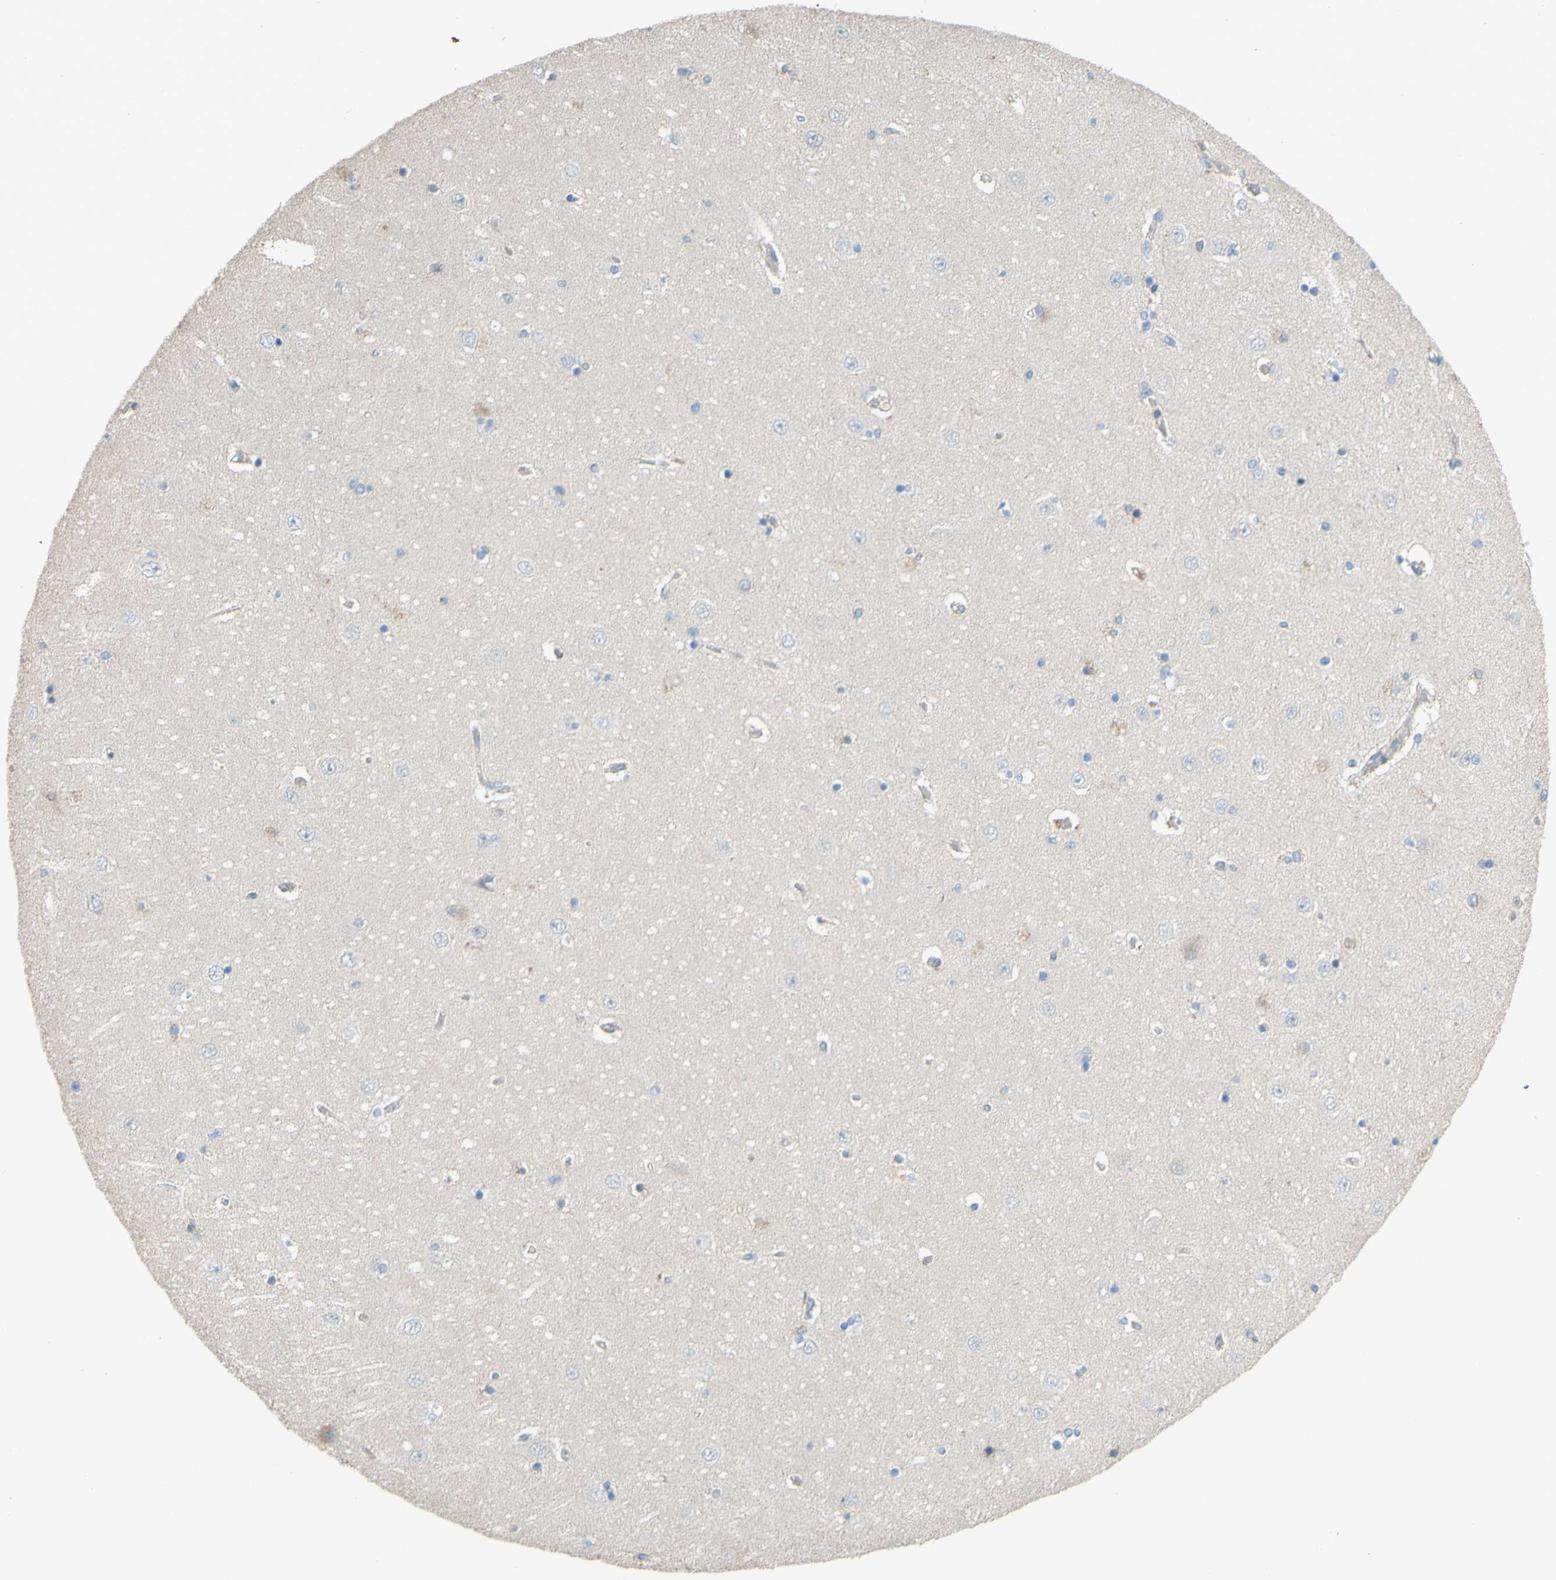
{"staining": {"intensity": "negative", "quantity": "none", "location": "none"}, "tissue": "hippocampus", "cell_type": "Glial cells", "image_type": "normal", "snomed": [{"axis": "morphology", "description": "Normal tissue, NOS"}, {"axis": "topography", "description": "Hippocampus"}], "caption": "Histopathology image shows no protein expression in glial cells of benign hippocampus.", "gene": "CDCP1", "patient": {"sex": "female", "age": 54}}